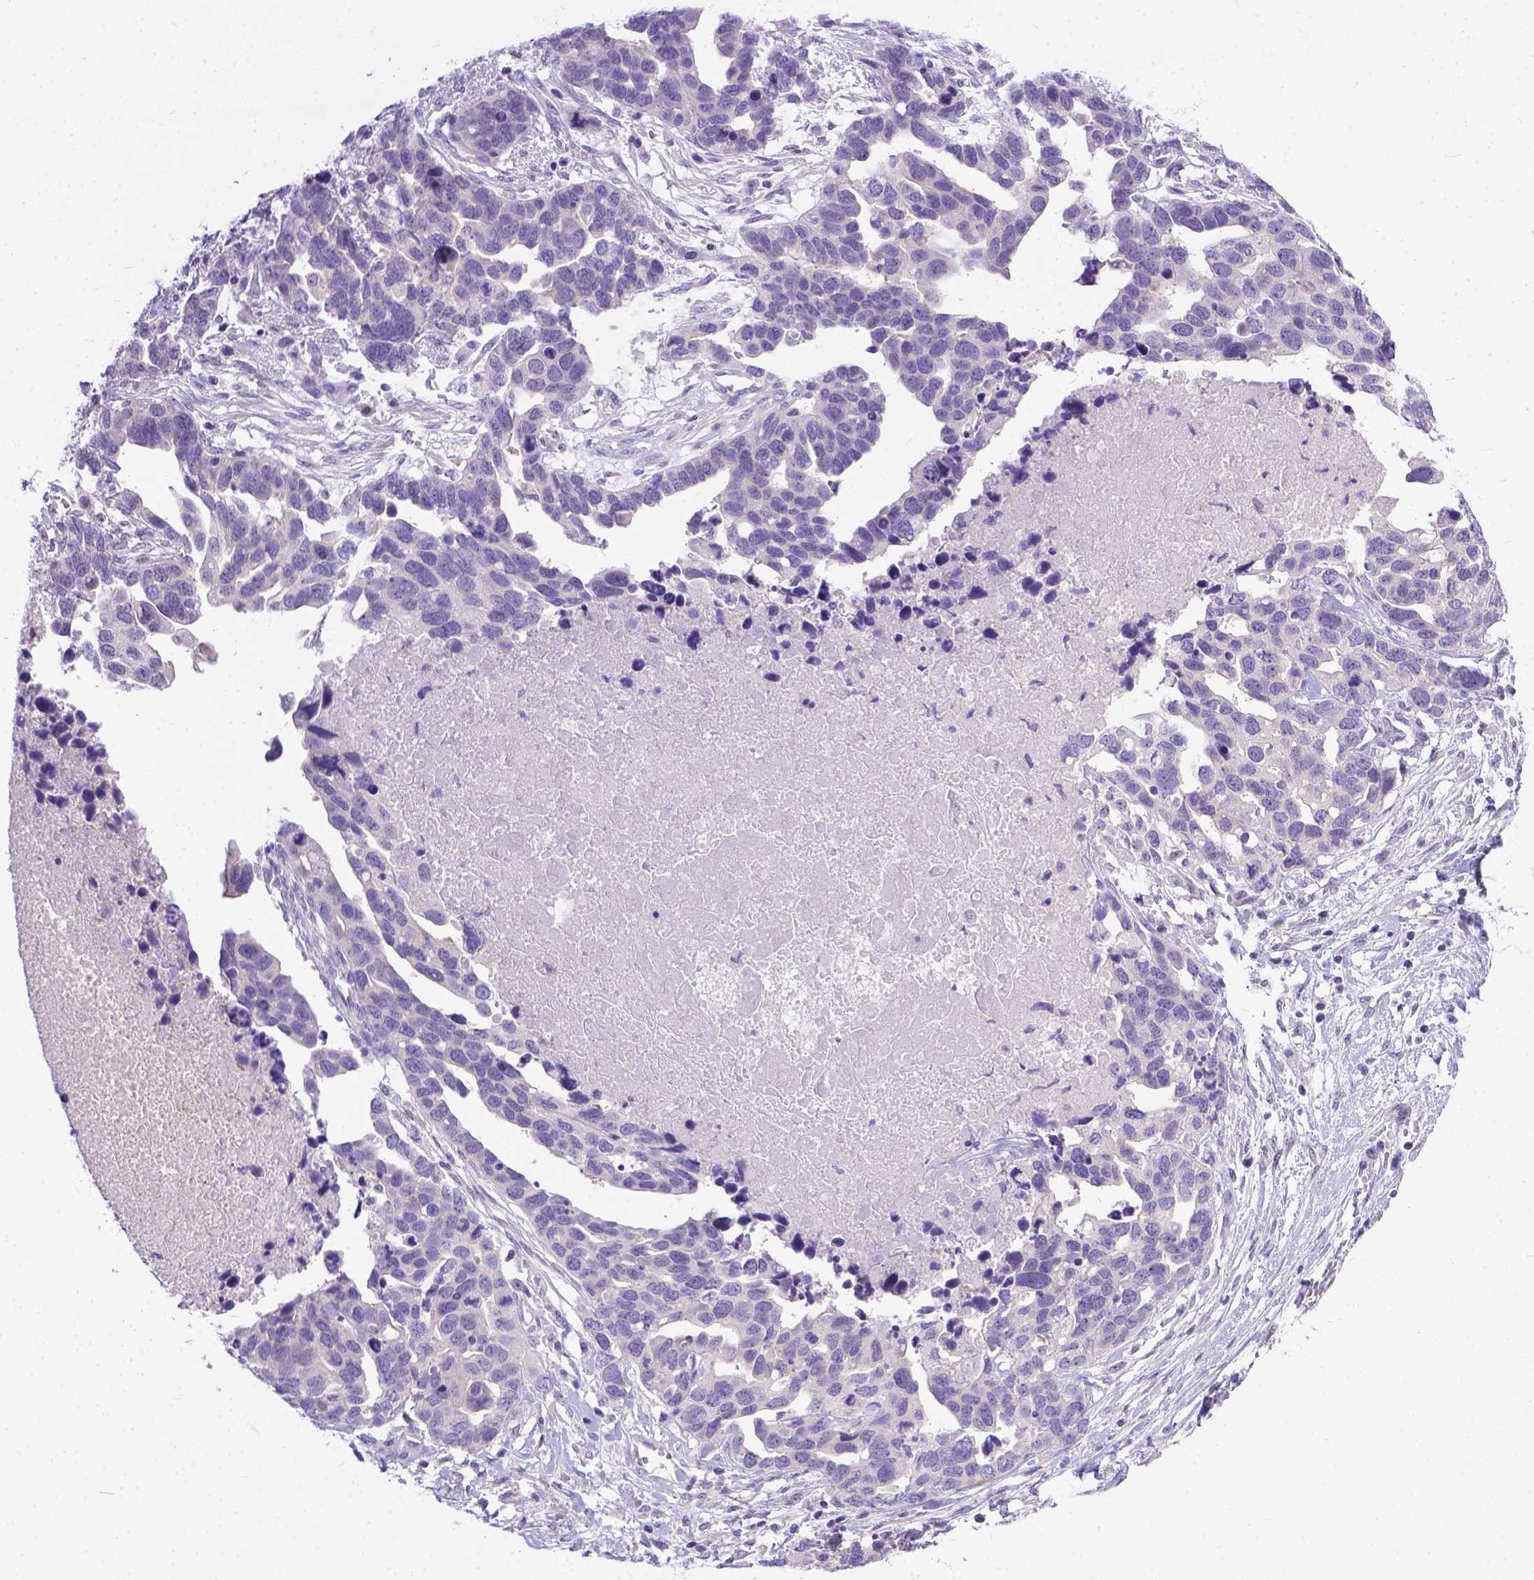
{"staining": {"intensity": "negative", "quantity": "none", "location": "none"}, "tissue": "ovarian cancer", "cell_type": "Tumor cells", "image_type": "cancer", "snomed": [{"axis": "morphology", "description": "Cystadenocarcinoma, serous, NOS"}, {"axis": "topography", "description": "Ovary"}], "caption": "Photomicrograph shows no significant protein expression in tumor cells of ovarian serous cystadenocarcinoma.", "gene": "TTLL6", "patient": {"sex": "female", "age": 54}}